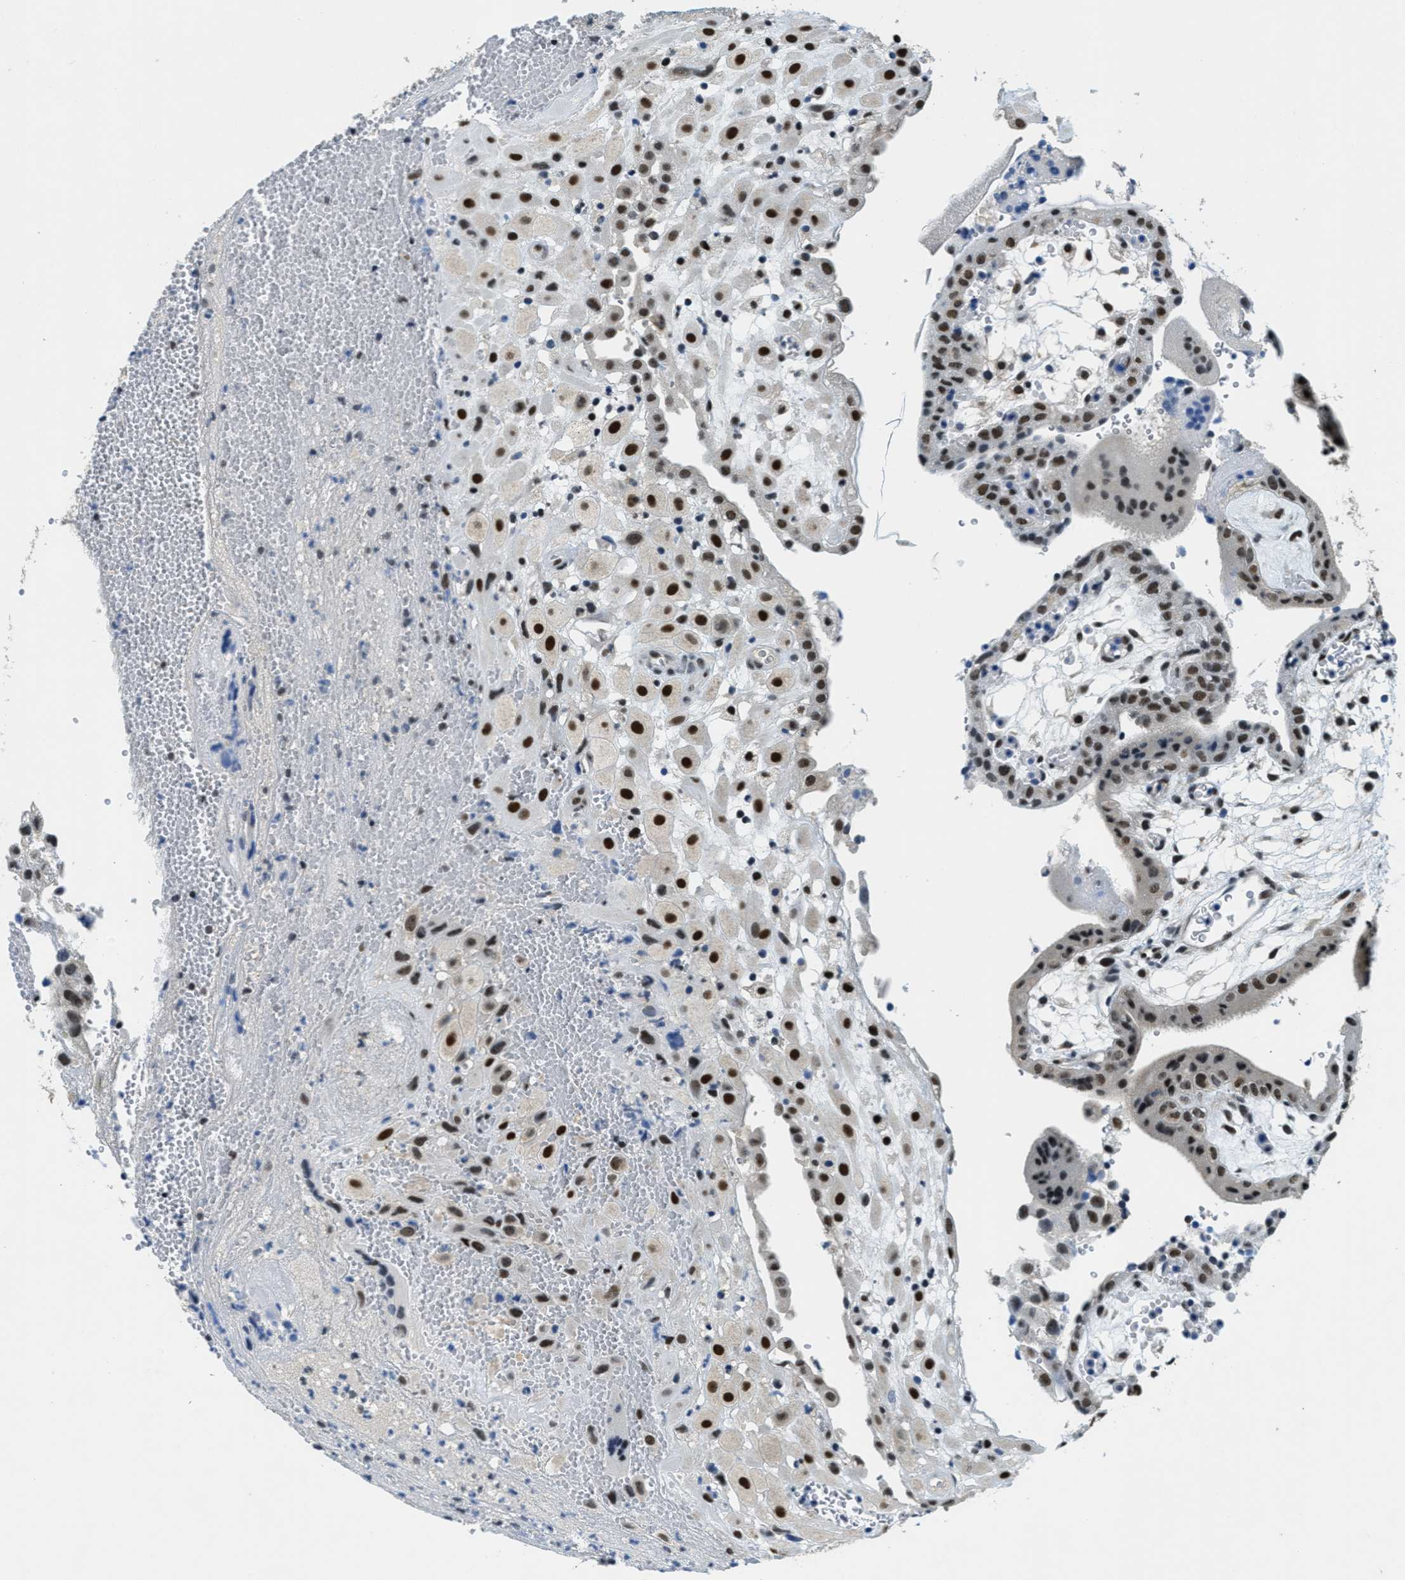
{"staining": {"intensity": "strong", "quantity": ">75%", "location": "nuclear"}, "tissue": "placenta", "cell_type": "Decidual cells", "image_type": "normal", "snomed": [{"axis": "morphology", "description": "Normal tissue, NOS"}, {"axis": "topography", "description": "Placenta"}], "caption": "Normal placenta demonstrates strong nuclear positivity in approximately >75% of decidual cells, visualized by immunohistochemistry.", "gene": "SSB", "patient": {"sex": "female", "age": 18}}